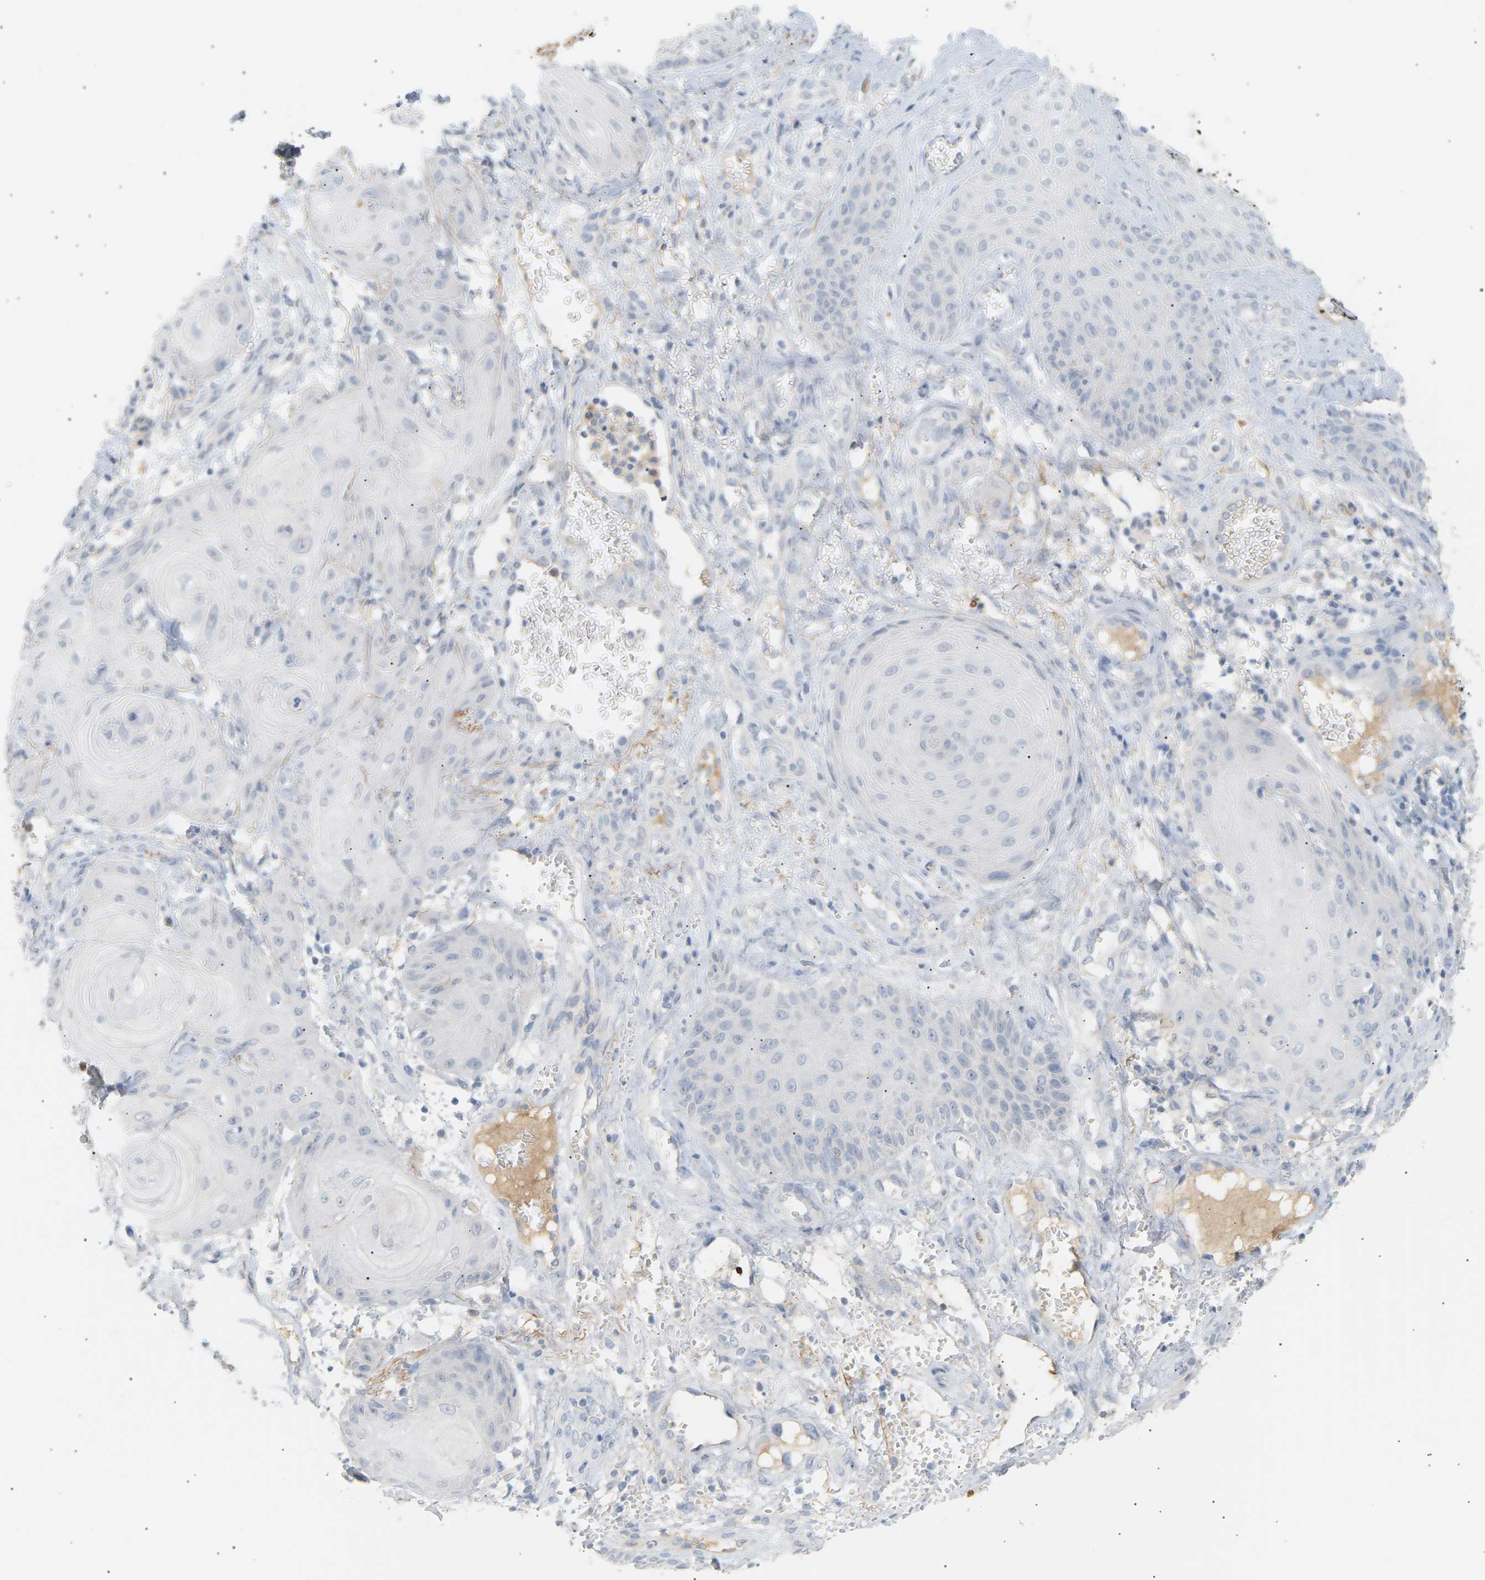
{"staining": {"intensity": "negative", "quantity": "none", "location": "none"}, "tissue": "skin cancer", "cell_type": "Tumor cells", "image_type": "cancer", "snomed": [{"axis": "morphology", "description": "Squamous cell carcinoma, NOS"}, {"axis": "topography", "description": "Skin"}], "caption": "Immunohistochemistry photomicrograph of human skin squamous cell carcinoma stained for a protein (brown), which reveals no positivity in tumor cells.", "gene": "CLU", "patient": {"sex": "male", "age": 74}}